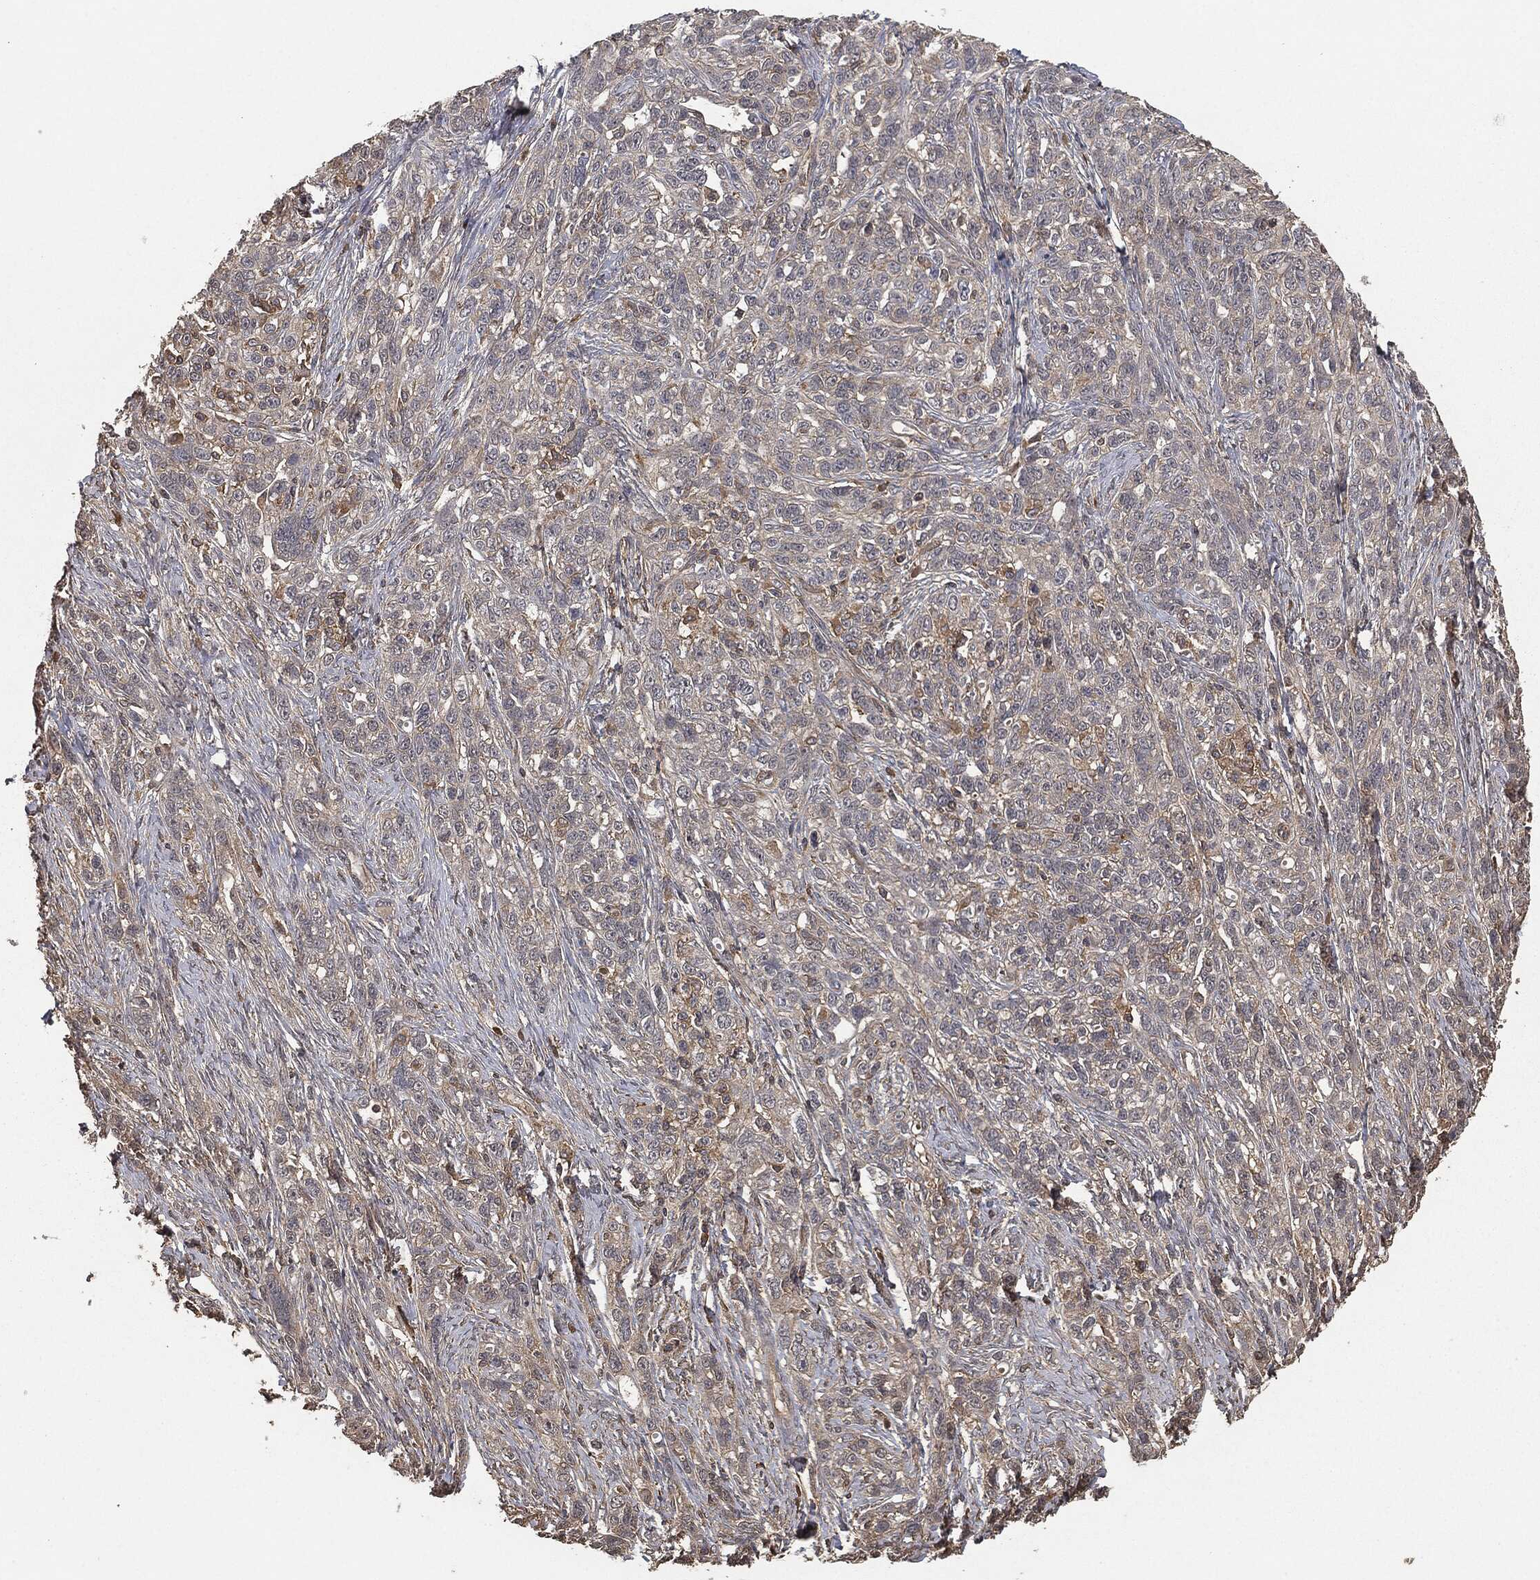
{"staining": {"intensity": "negative", "quantity": "none", "location": "none"}, "tissue": "ovarian cancer", "cell_type": "Tumor cells", "image_type": "cancer", "snomed": [{"axis": "morphology", "description": "Cystadenocarcinoma, serous, NOS"}, {"axis": "topography", "description": "Ovary"}], "caption": "The photomicrograph displays no staining of tumor cells in ovarian serous cystadenocarcinoma.", "gene": "ERBIN", "patient": {"sex": "female", "age": 71}}